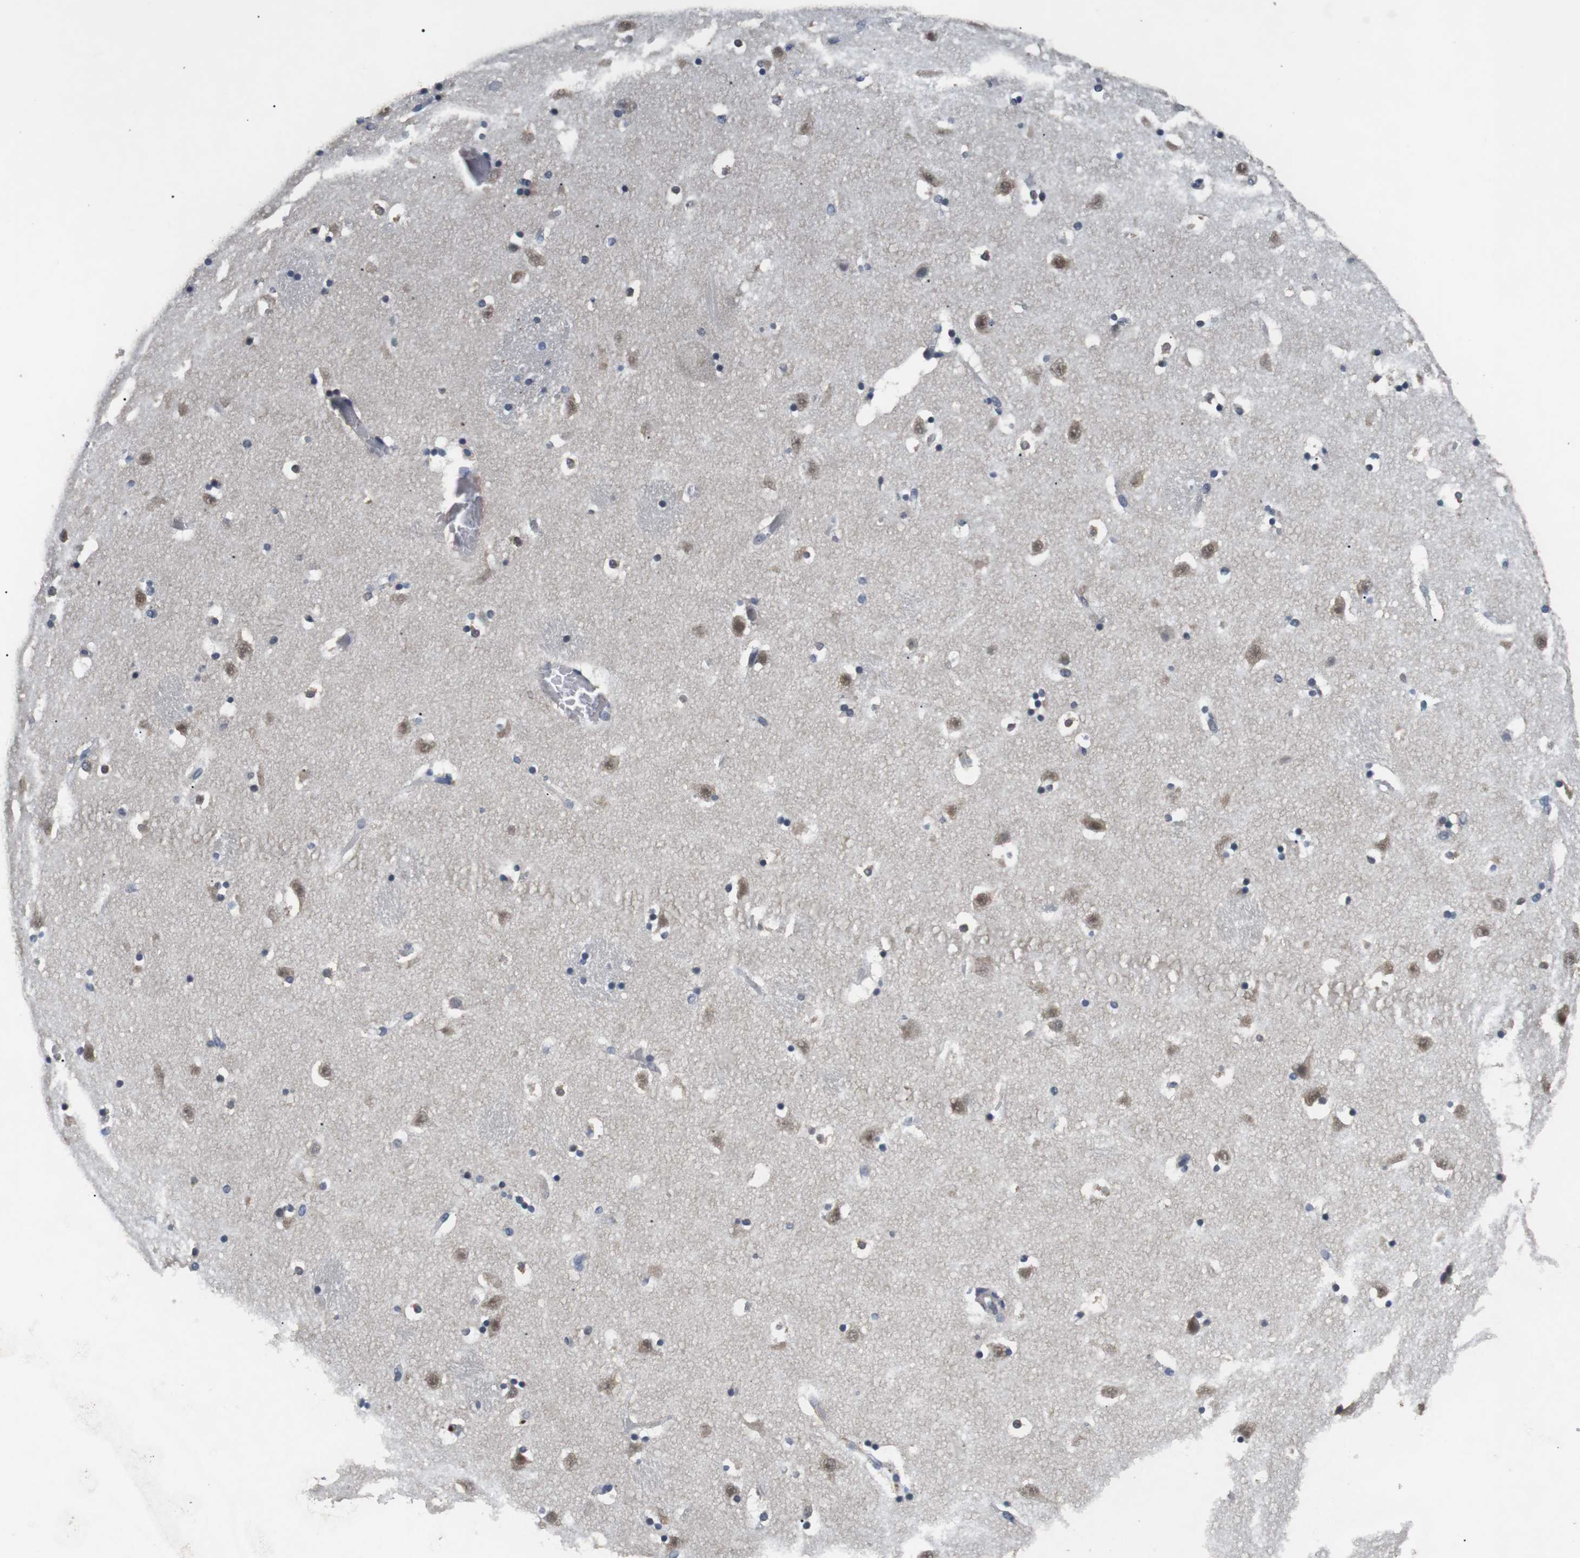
{"staining": {"intensity": "weak", "quantity": "<25%", "location": "cytoplasmic/membranous"}, "tissue": "caudate", "cell_type": "Glial cells", "image_type": "normal", "snomed": [{"axis": "morphology", "description": "Normal tissue, NOS"}, {"axis": "topography", "description": "Lateral ventricle wall"}], "caption": "DAB (3,3'-diaminobenzidine) immunohistochemical staining of benign caudate demonstrates no significant staining in glial cells.", "gene": "ADGRL3", "patient": {"sex": "male", "age": 45}}